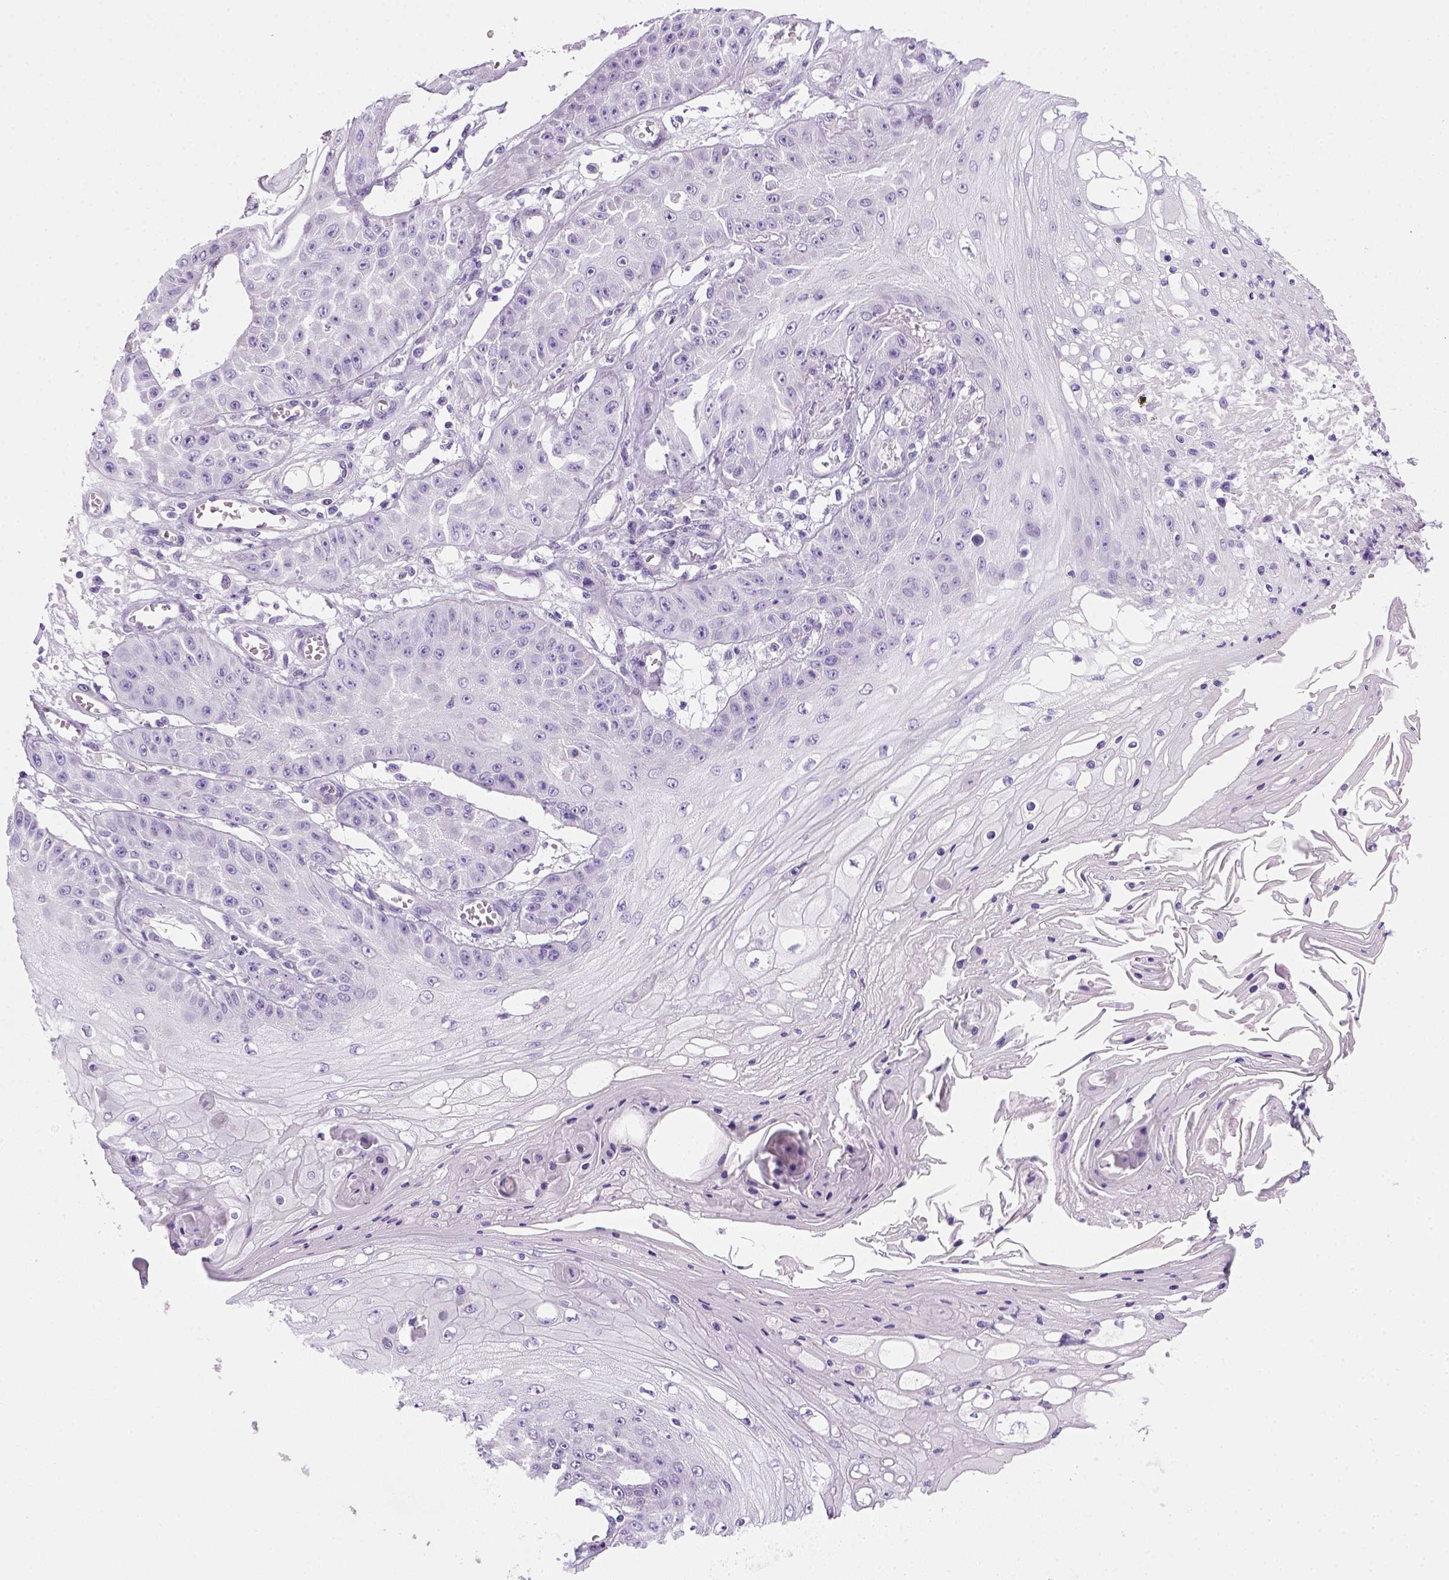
{"staining": {"intensity": "negative", "quantity": "none", "location": "none"}, "tissue": "skin cancer", "cell_type": "Tumor cells", "image_type": "cancer", "snomed": [{"axis": "morphology", "description": "Squamous cell carcinoma, NOS"}, {"axis": "topography", "description": "Skin"}], "caption": "High magnification brightfield microscopy of squamous cell carcinoma (skin) stained with DAB (3,3'-diaminobenzidine) (brown) and counterstained with hematoxylin (blue): tumor cells show no significant expression. (IHC, brightfield microscopy, high magnification).", "gene": "KRT71", "patient": {"sex": "male", "age": 70}}